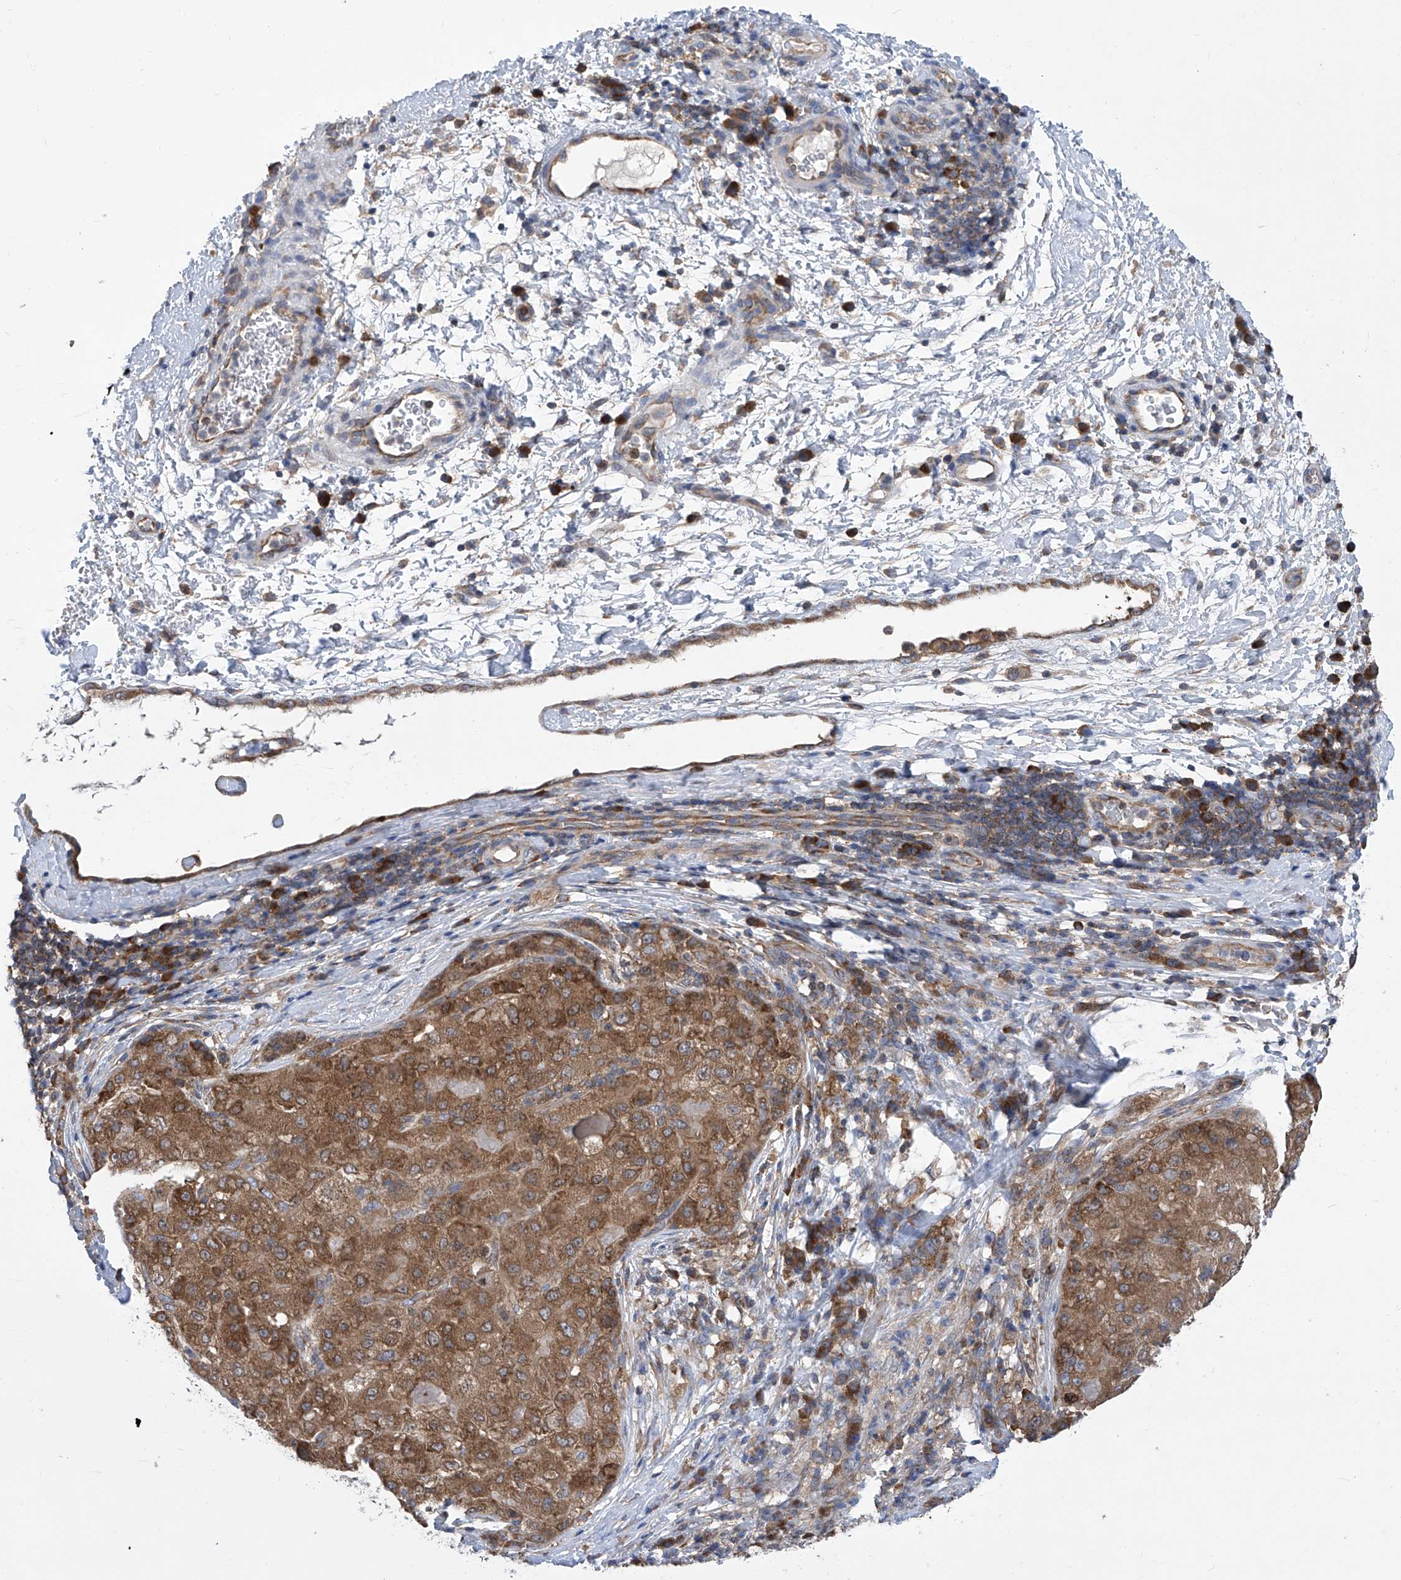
{"staining": {"intensity": "moderate", "quantity": ">75%", "location": "cytoplasmic/membranous"}, "tissue": "liver cancer", "cell_type": "Tumor cells", "image_type": "cancer", "snomed": [{"axis": "morphology", "description": "Carcinoma, Hepatocellular, NOS"}, {"axis": "topography", "description": "Liver"}], "caption": "Immunohistochemical staining of liver hepatocellular carcinoma displays medium levels of moderate cytoplasmic/membranous expression in approximately >75% of tumor cells.", "gene": "EIF3M", "patient": {"sex": "male", "age": 80}}